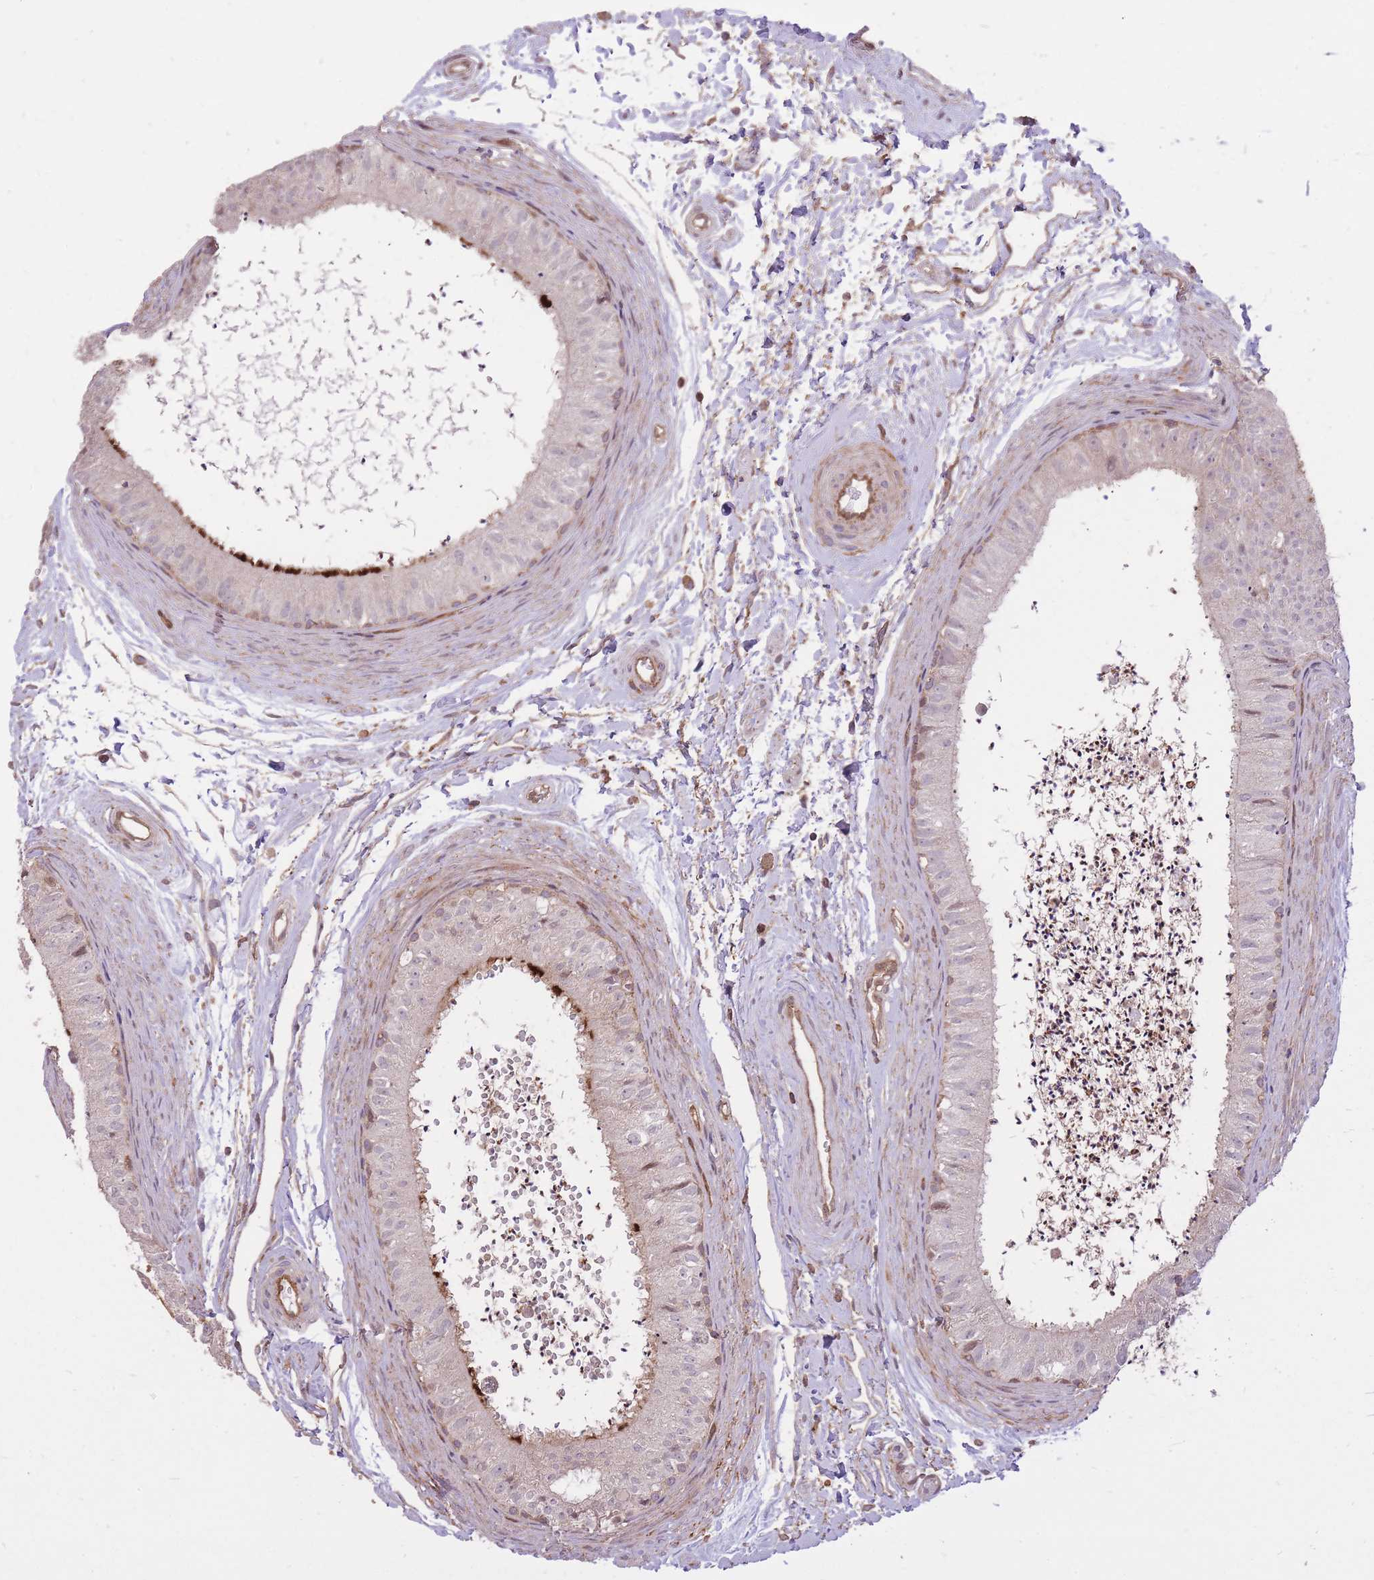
{"staining": {"intensity": "moderate", "quantity": "<25%", "location": "cytoplasmic/membranous"}, "tissue": "epididymis", "cell_type": "Glandular cells", "image_type": "normal", "snomed": [{"axis": "morphology", "description": "Normal tissue, NOS"}, {"axis": "topography", "description": "Epididymis"}], "caption": "Immunohistochemical staining of benign human epididymis shows moderate cytoplasmic/membranous protein positivity in about <25% of glandular cells.", "gene": "PLD1", "patient": {"sex": "male", "age": 56}}